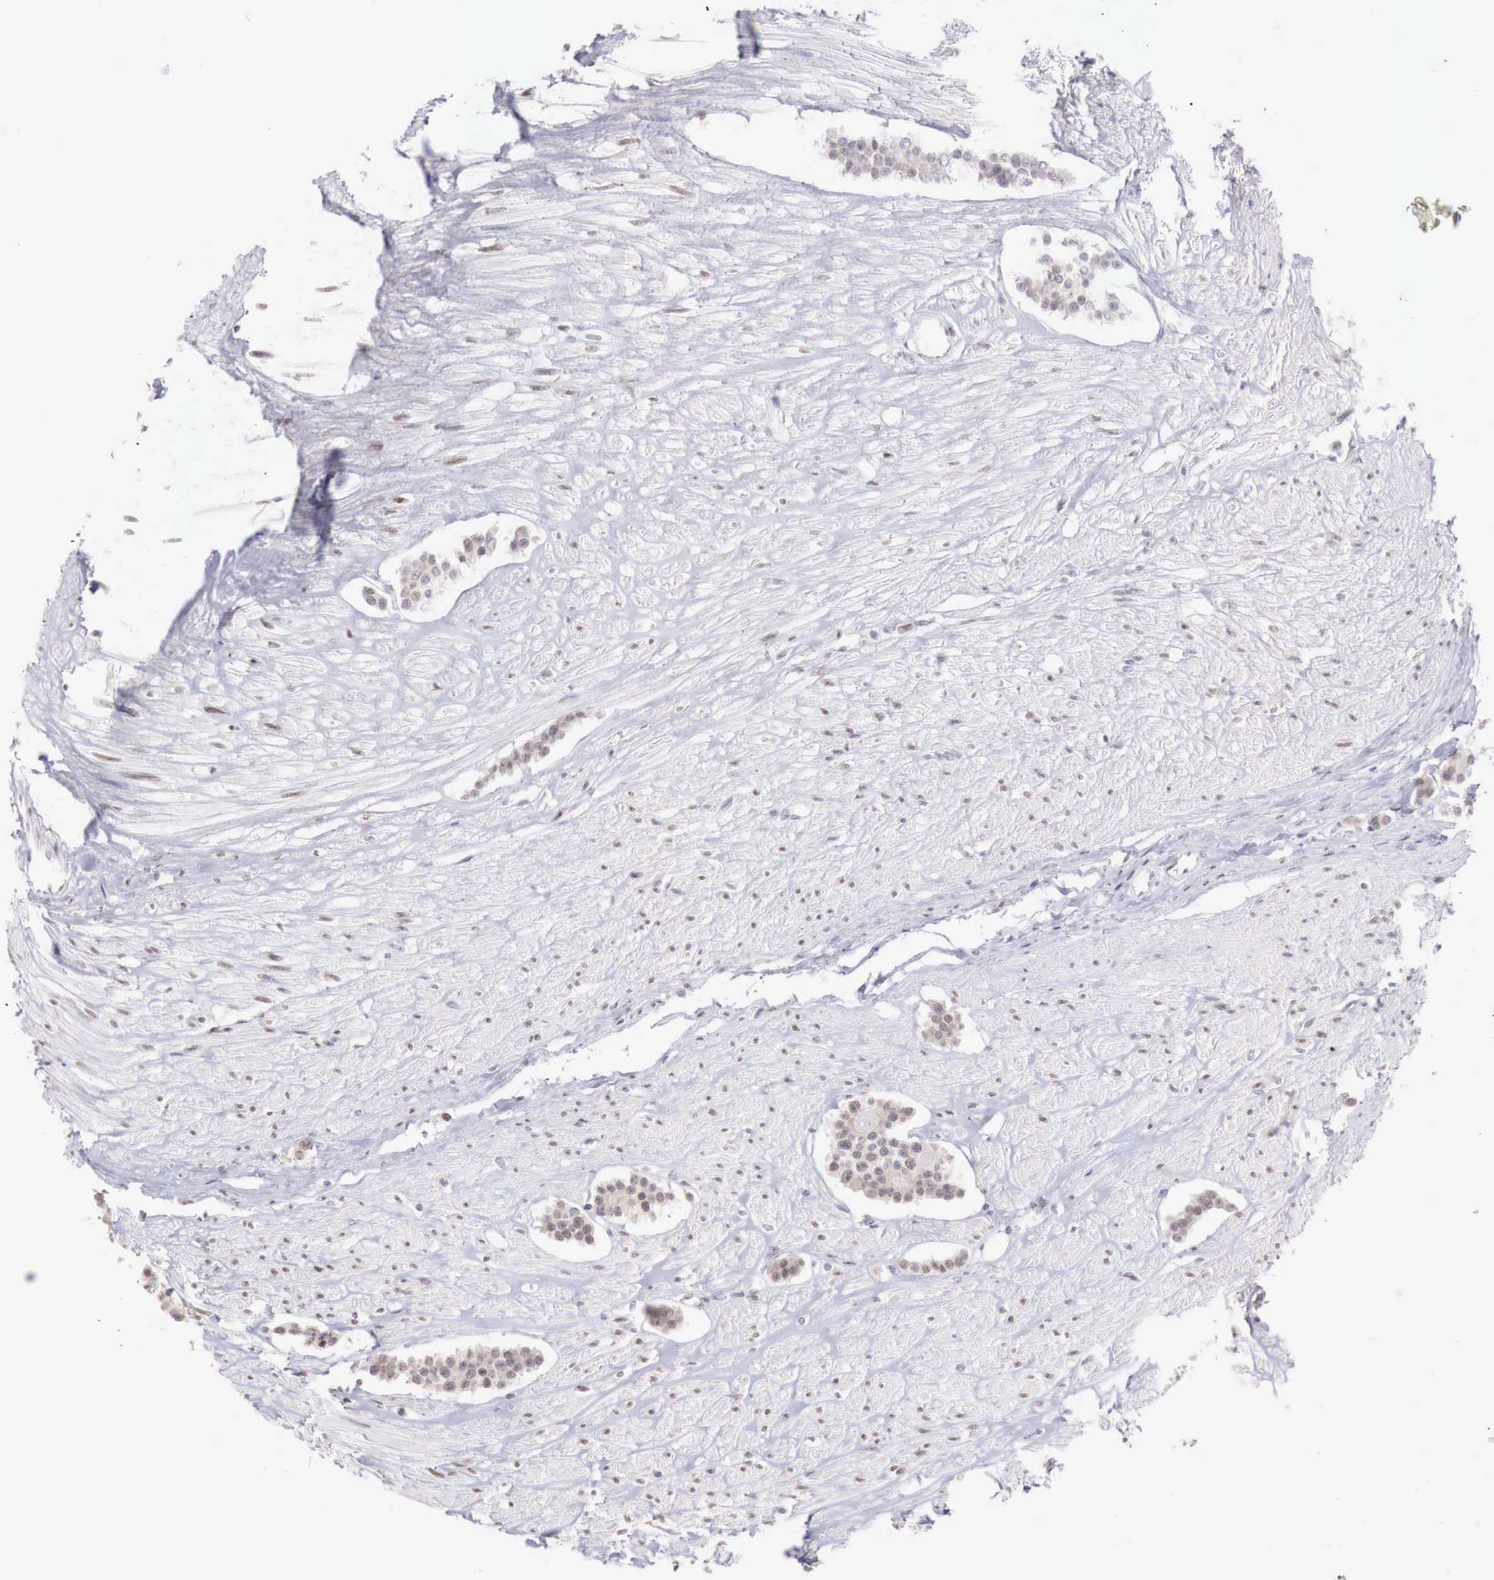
{"staining": {"intensity": "weak", "quantity": "<25%", "location": "nuclear"}, "tissue": "carcinoid", "cell_type": "Tumor cells", "image_type": "cancer", "snomed": [{"axis": "morphology", "description": "Carcinoid, malignant, NOS"}, {"axis": "topography", "description": "Small intestine"}], "caption": "IHC histopathology image of neoplastic tissue: human carcinoid stained with DAB exhibits no significant protein positivity in tumor cells.", "gene": "XPNPEP2", "patient": {"sex": "male", "age": 60}}